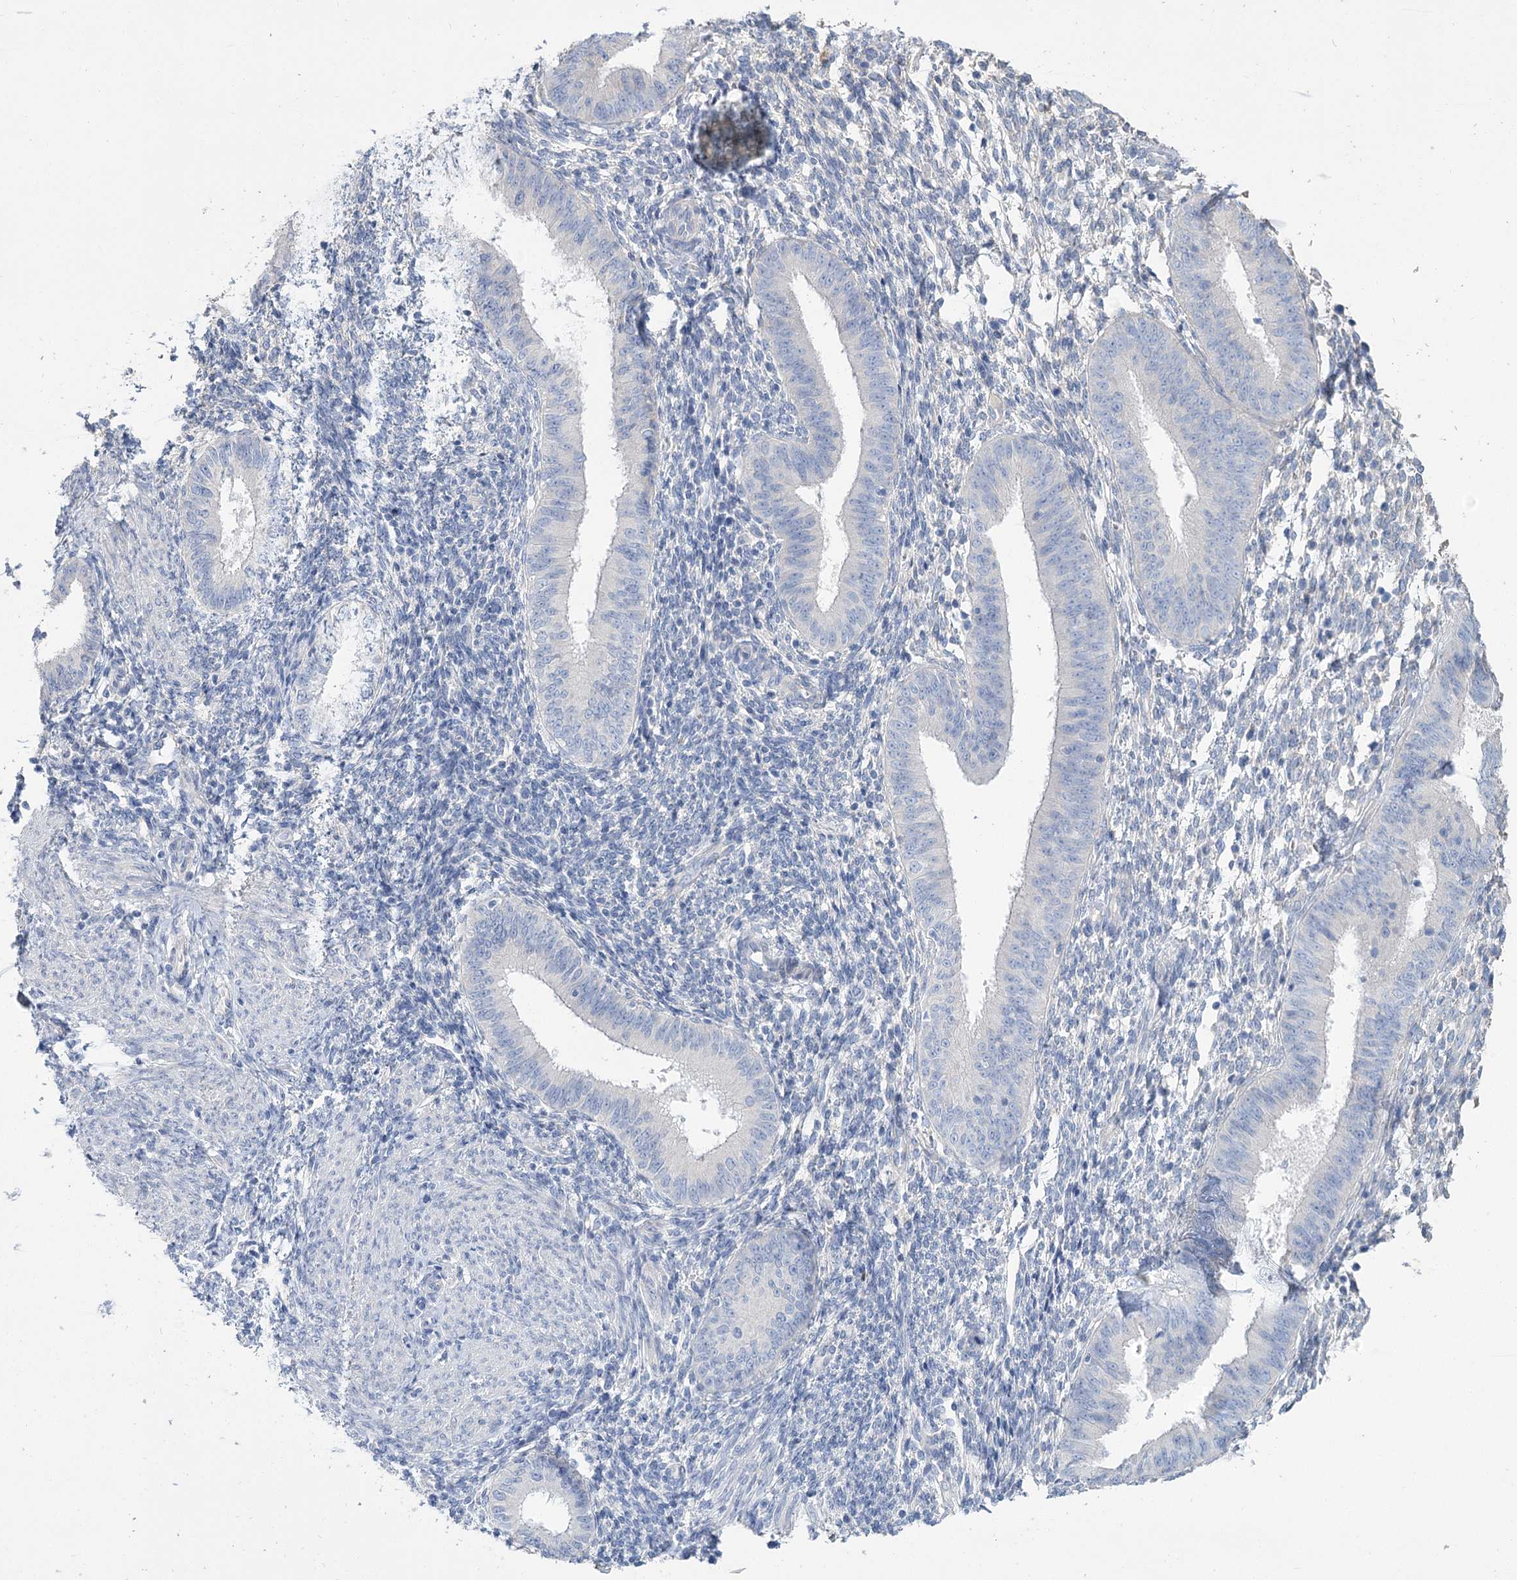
{"staining": {"intensity": "negative", "quantity": "none", "location": "none"}, "tissue": "endometrium", "cell_type": "Cells in endometrial stroma", "image_type": "normal", "snomed": [{"axis": "morphology", "description": "Normal tissue, NOS"}, {"axis": "topography", "description": "Uterus"}, {"axis": "topography", "description": "Endometrium"}], "caption": "DAB (3,3'-diaminobenzidine) immunohistochemical staining of benign endometrium demonstrates no significant expression in cells in endometrial stroma.", "gene": "SLC9A3", "patient": {"sex": "female", "age": 48}}